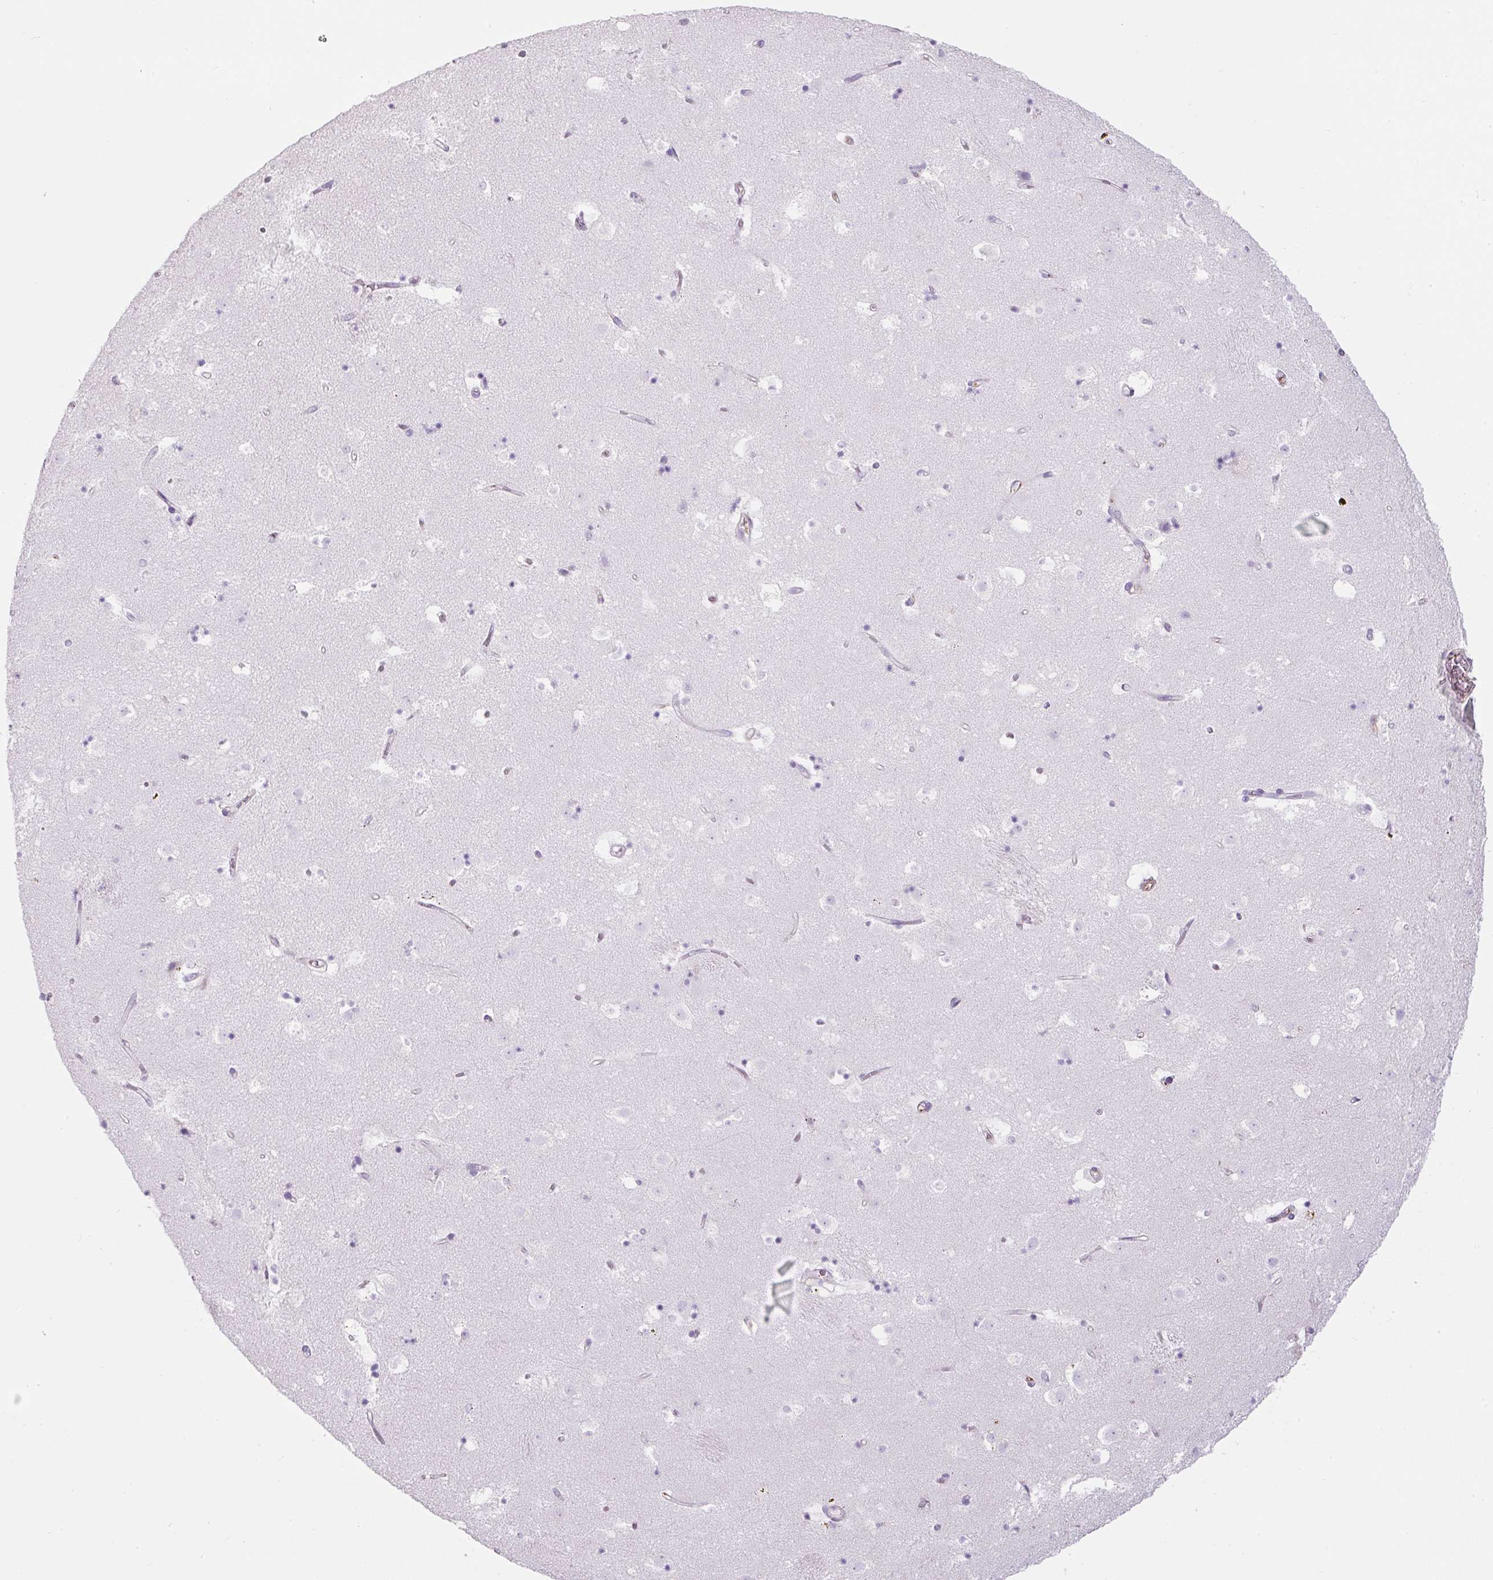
{"staining": {"intensity": "negative", "quantity": "none", "location": "none"}, "tissue": "caudate", "cell_type": "Glial cells", "image_type": "normal", "snomed": [{"axis": "morphology", "description": "Normal tissue, NOS"}, {"axis": "topography", "description": "Lateral ventricle wall"}], "caption": "DAB immunohistochemical staining of unremarkable human caudate reveals no significant positivity in glial cells.", "gene": "APOA1", "patient": {"sex": "male", "age": 58}}